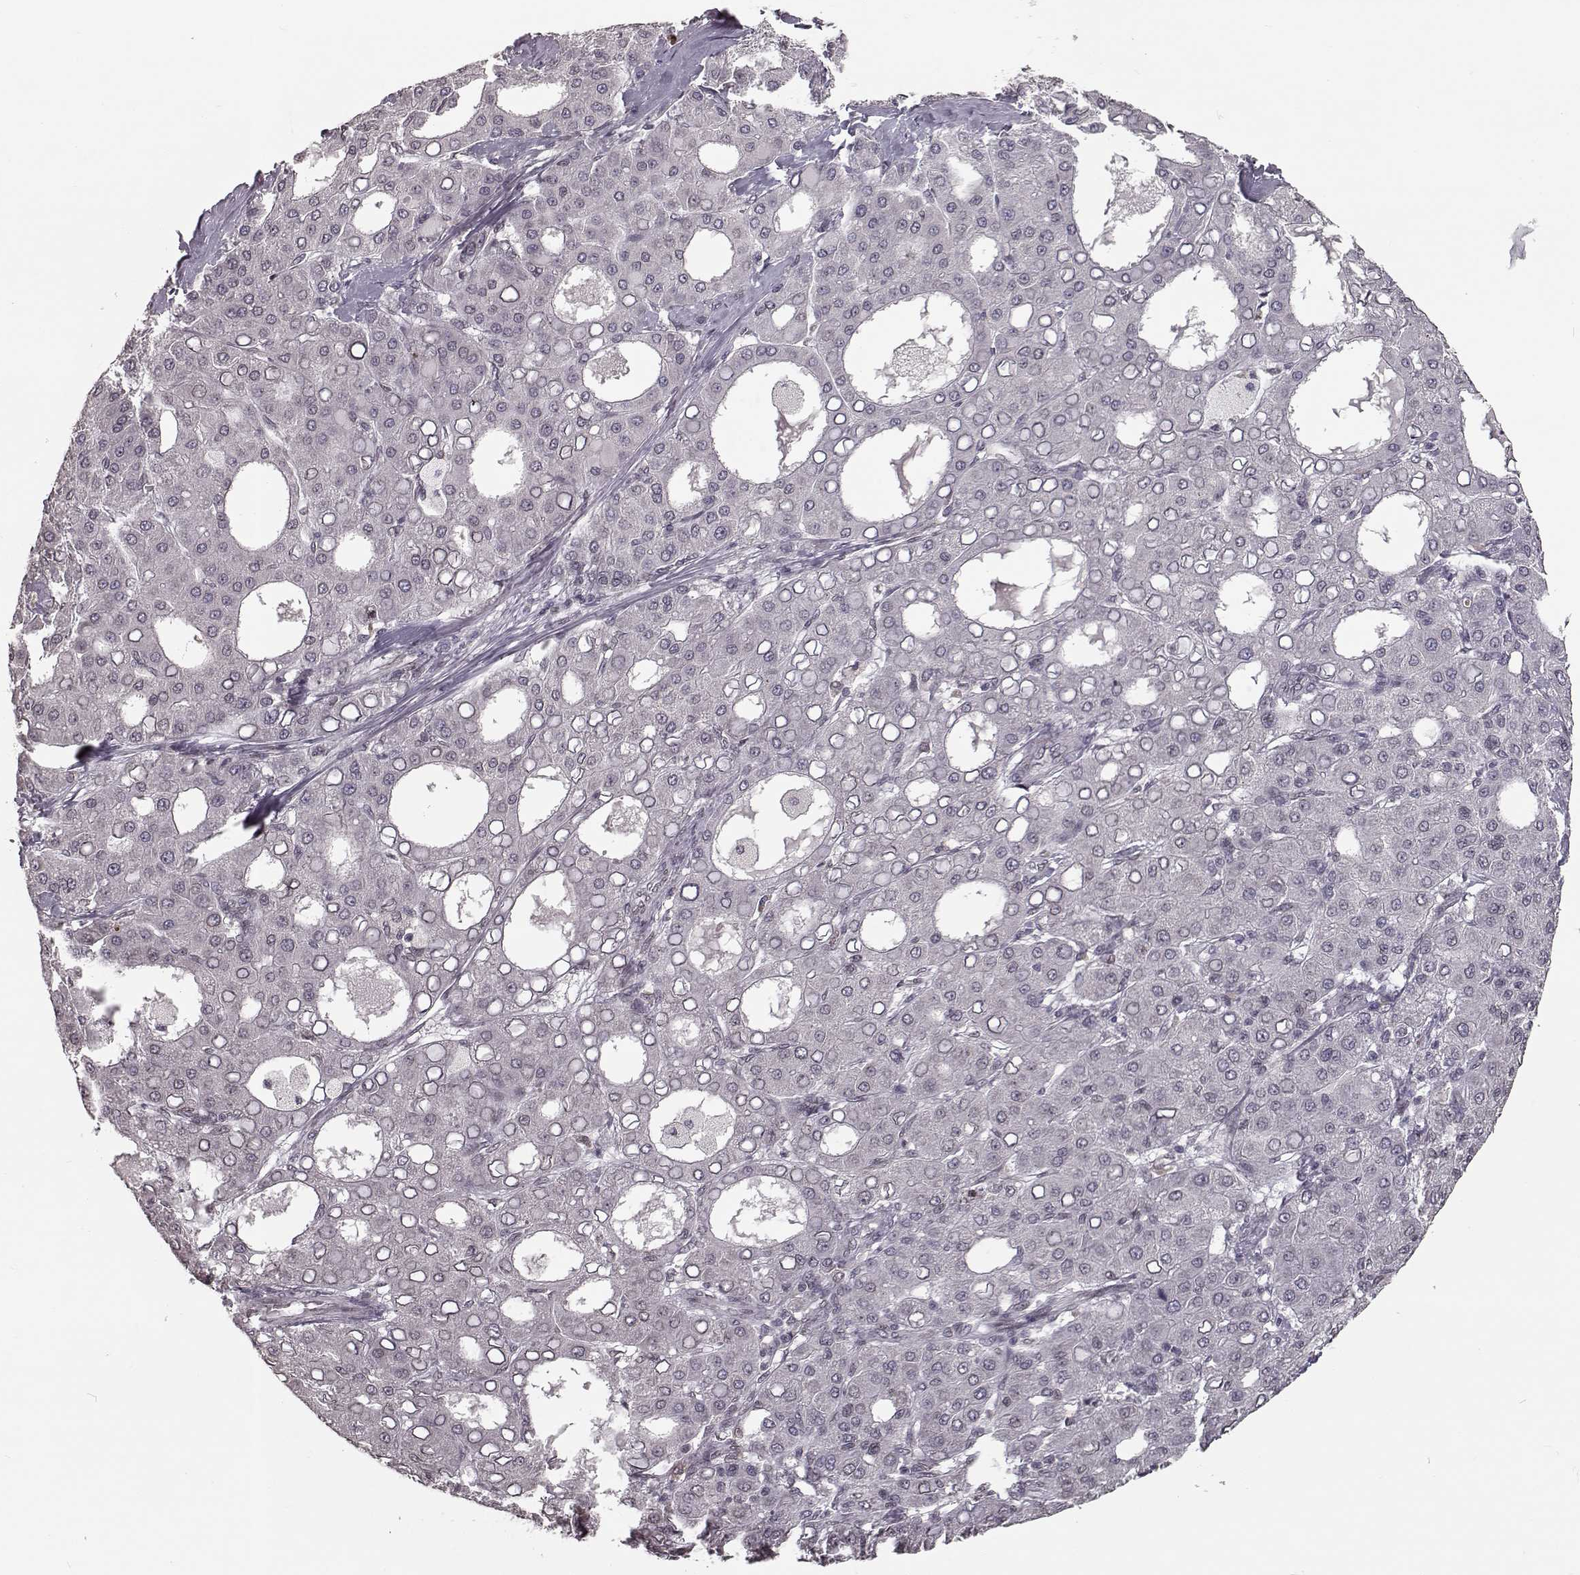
{"staining": {"intensity": "negative", "quantity": "none", "location": "none"}, "tissue": "liver cancer", "cell_type": "Tumor cells", "image_type": "cancer", "snomed": [{"axis": "morphology", "description": "Carcinoma, Hepatocellular, NOS"}, {"axis": "topography", "description": "Liver"}], "caption": "Protein analysis of hepatocellular carcinoma (liver) exhibits no significant expression in tumor cells.", "gene": "NUP37", "patient": {"sex": "male", "age": 65}}